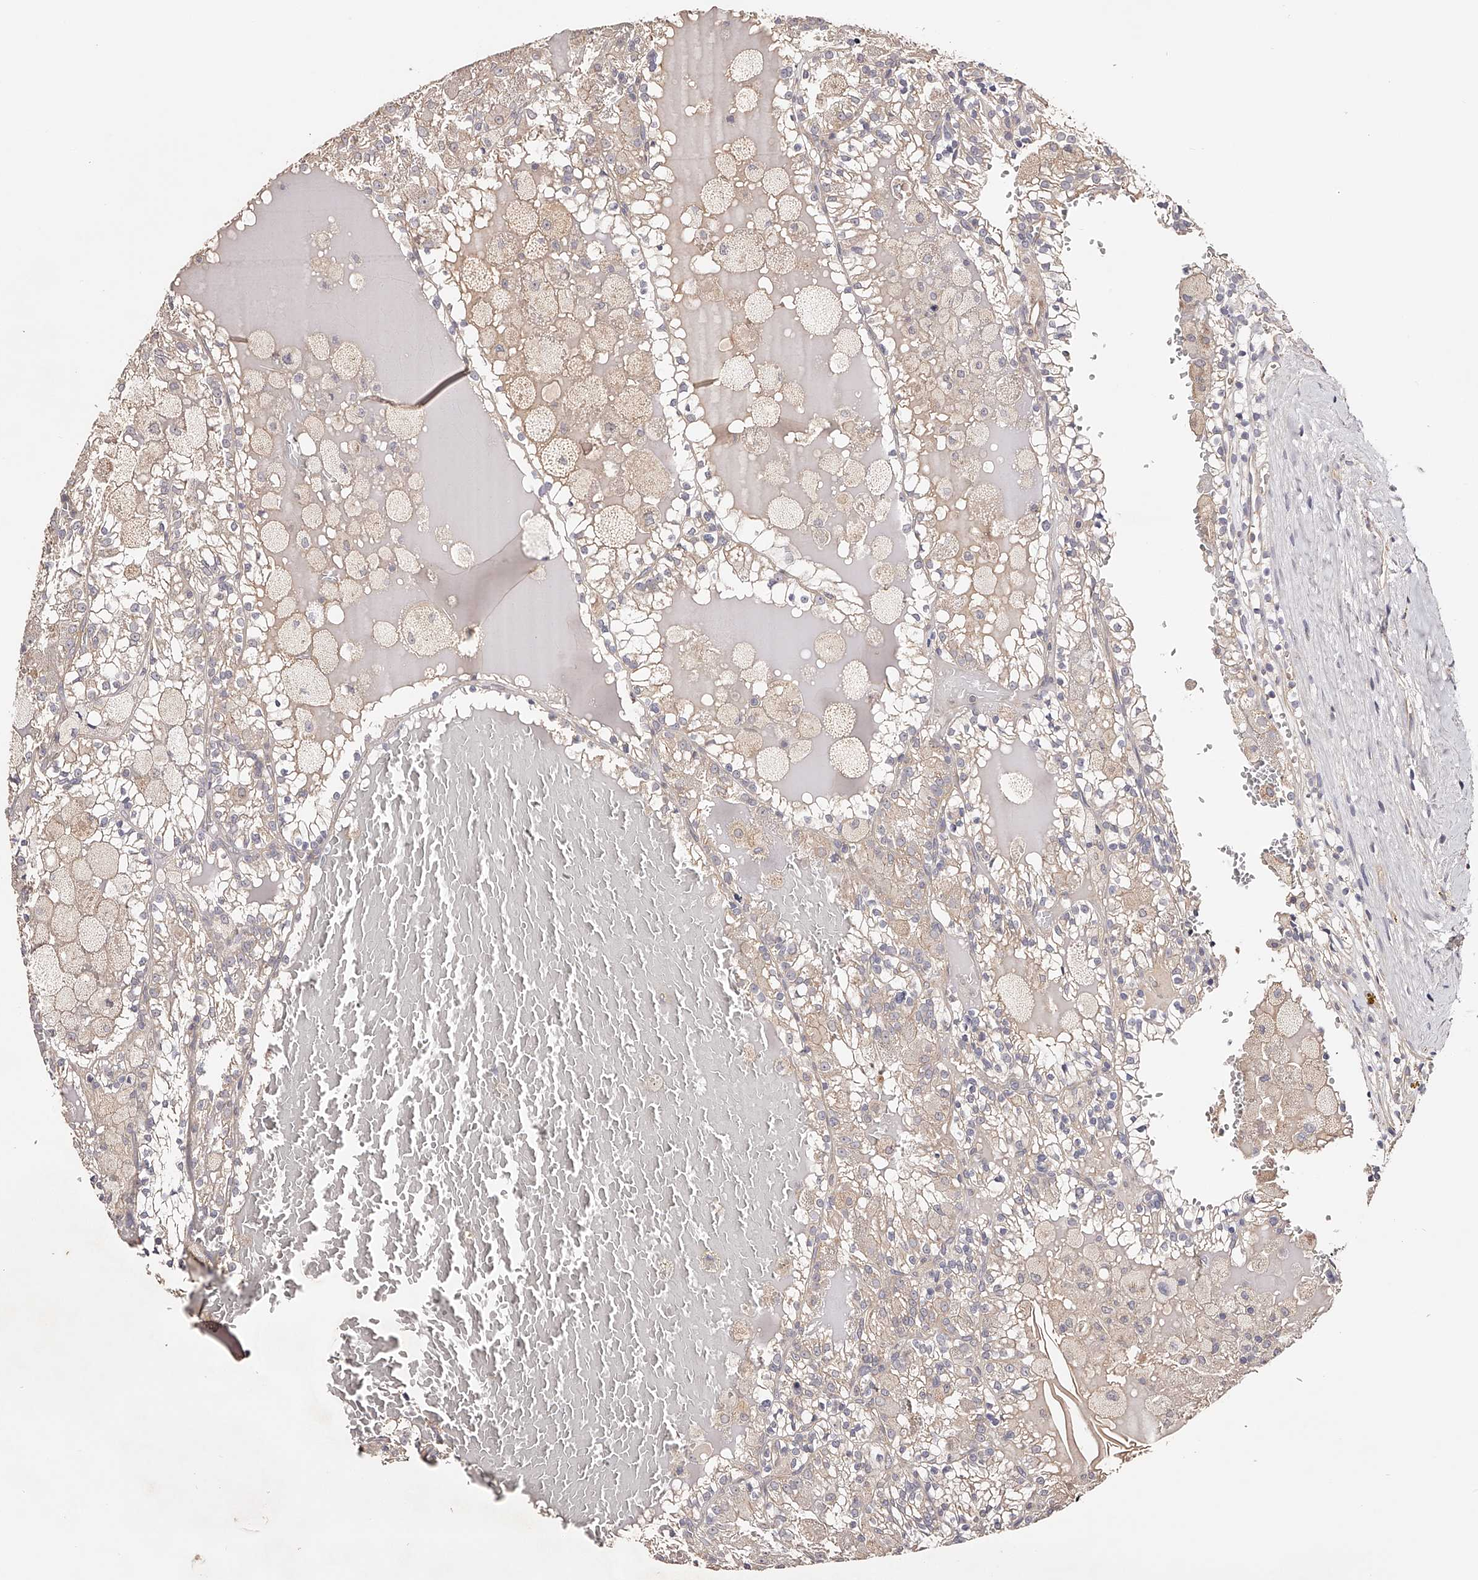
{"staining": {"intensity": "weak", "quantity": "<25%", "location": "cytoplasmic/membranous"}, "tissue": "renal cancer", "cell_type": "Tumor cells", "image_type": "cancer", "snomed": [{"axis": "morphology", "description": "Adenocarcinoma, NOS"}, {"axis": "topography", "description": "Kidney"}], "caption": "Human adenocarcinoma (renal) stained for a protein using immunohistochemistry (IHC) reveals no positivity in tumor cells.", "gene": "USP21", "patient": {"sex": "female", "age": 56}}